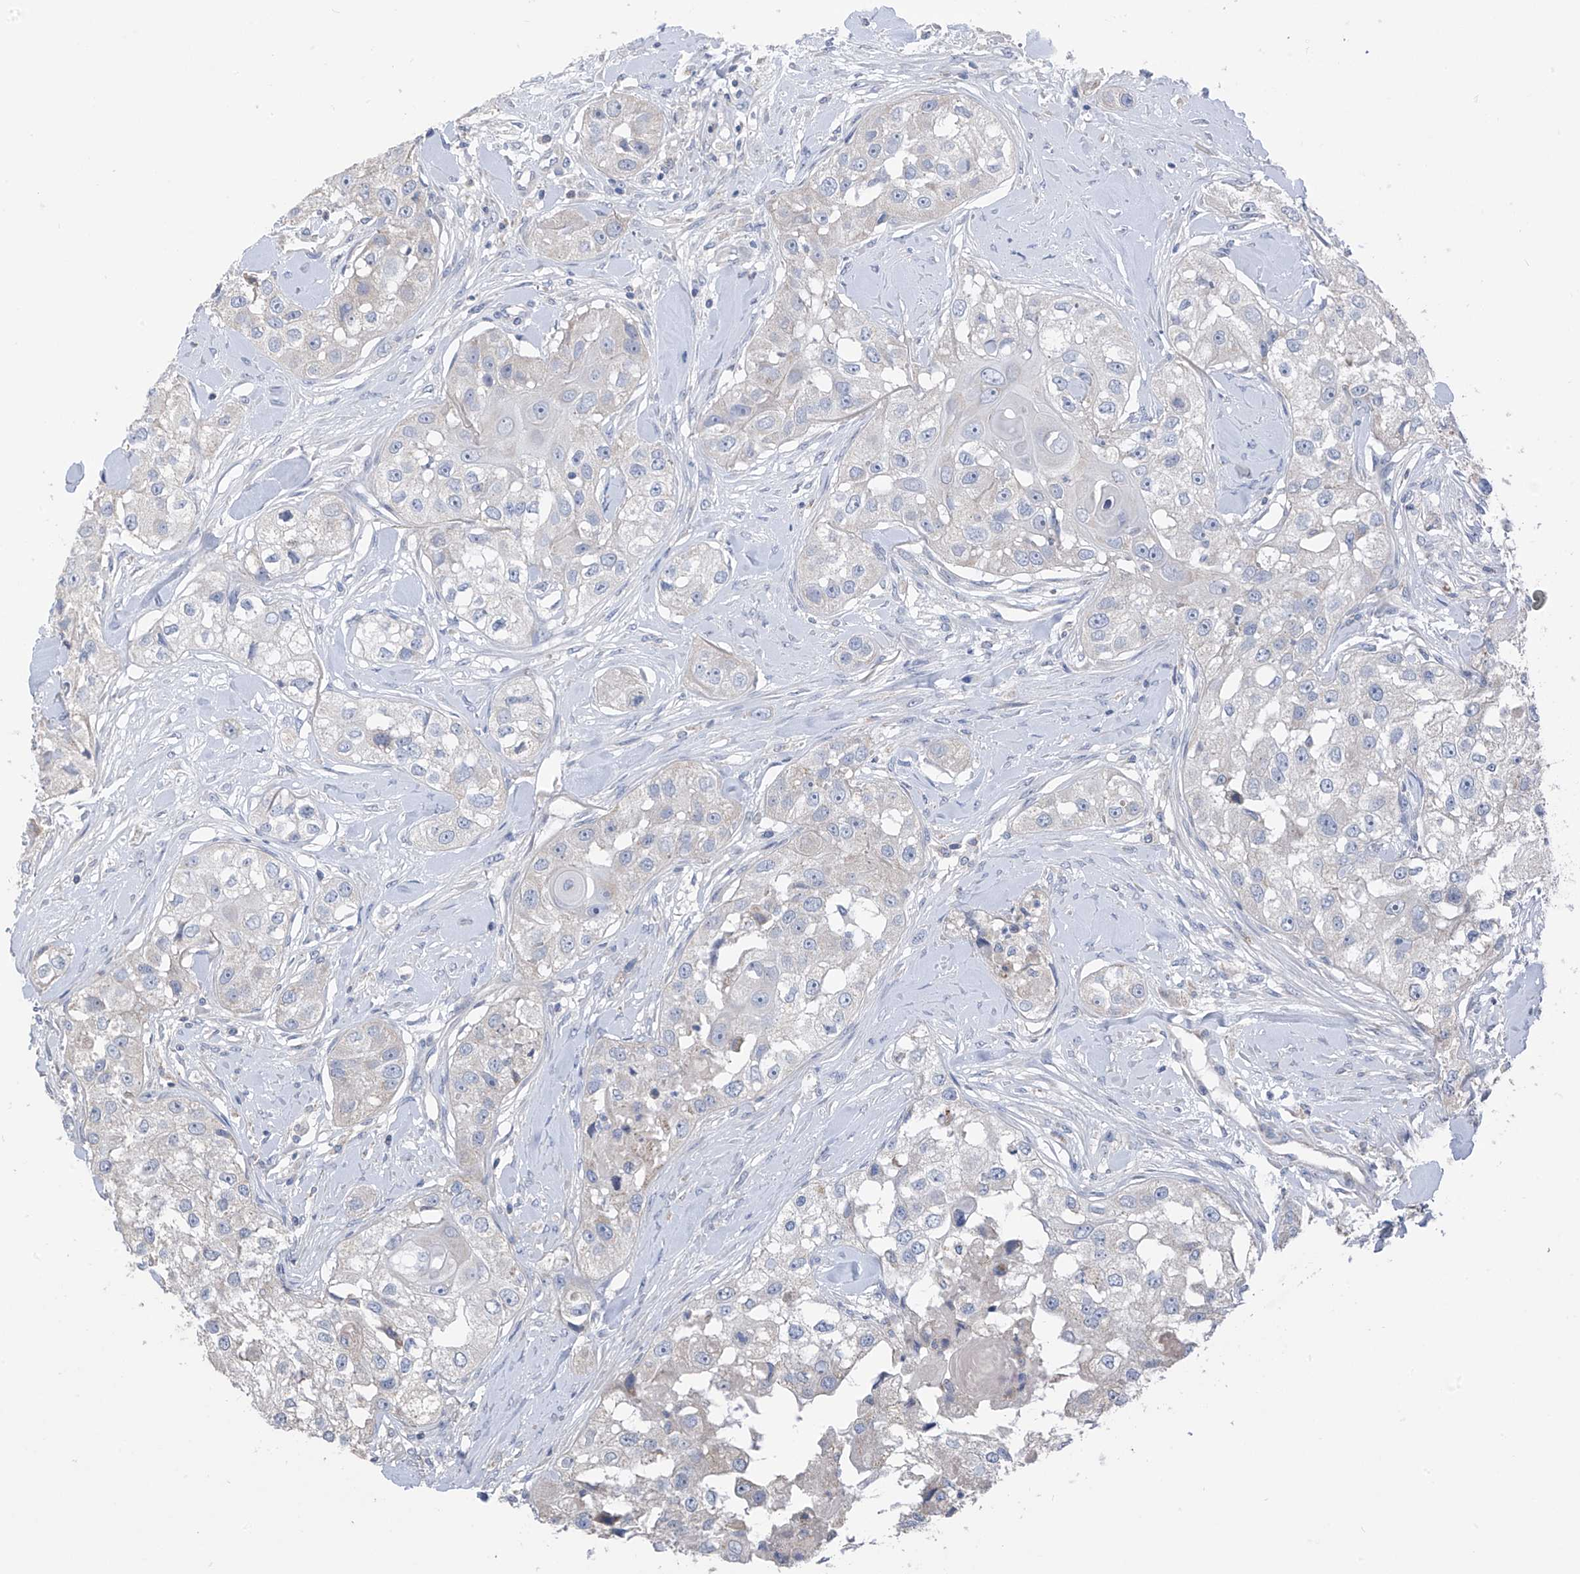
{"staining": {"intensity": "negative", "quantity": "none", "location": "none"}, "tissue": "head and neck cancer", "cell_type": "Tumor cells", "image_type": "cancer", "snomed": [{"axis": "morphology", "description": "Normal tissue, NOS"}, {"axis": "morphology", "description": "Squamous cell carcinoma, NOS"}, {"axis": "topography", "description": "Skeletal muscle"}, {"axis": "topography", "description": "Head-Neck"}], "caption": "DAB (3,3'-diaminobenzidine) immunohistochemical staining of squamous cell carcinoma (head and neck) demonstrates no significant staining in tumor cells. Brightfield microscopy of immunohistochemistry stained with DAB (brown) and hematoxylin (blue), captured at high magnification.", "gene": "SYN3", "patient": {"sex": "male", "age": 51}}